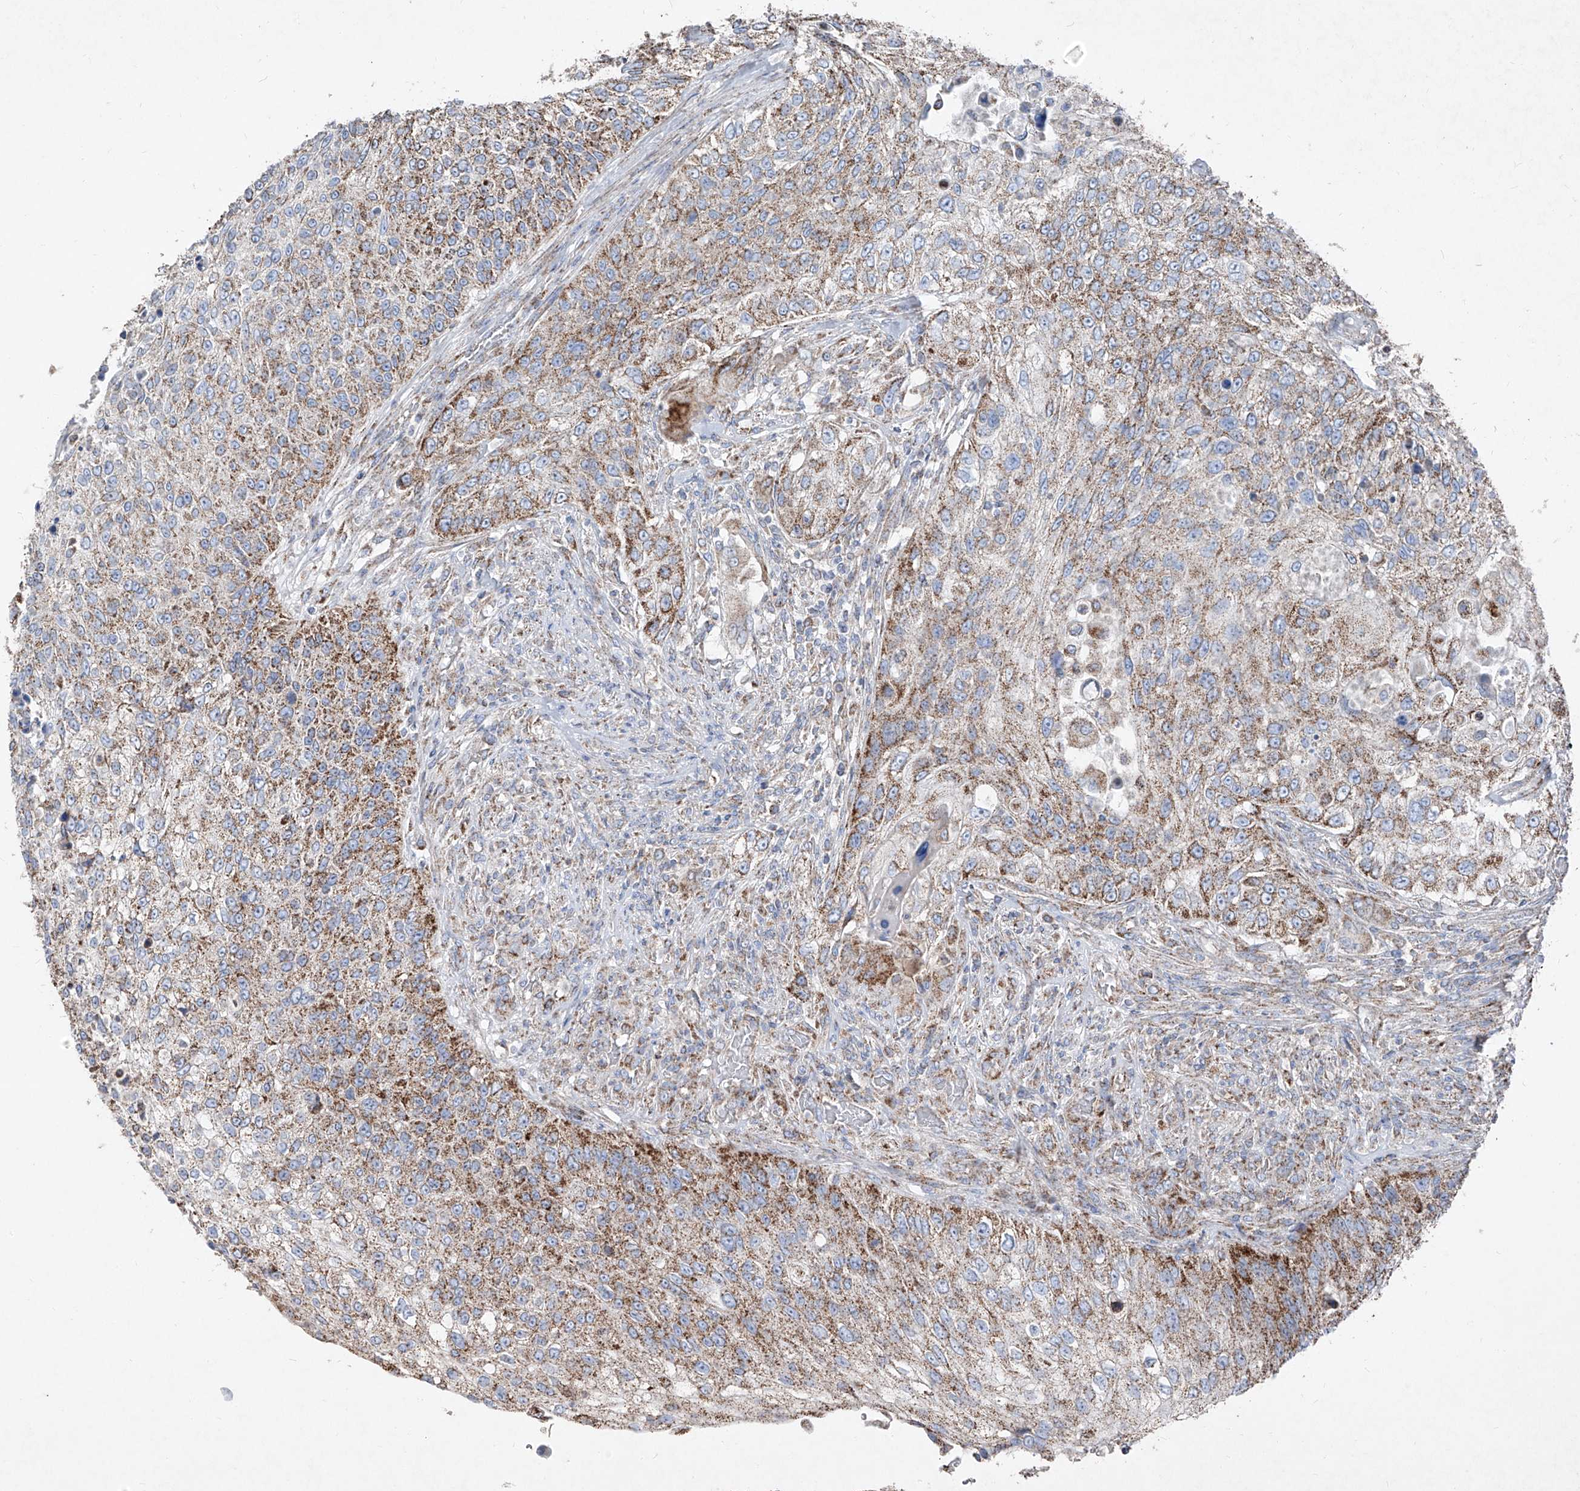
{"staining": {"intensity": "moderate", "quantity": ">75%", "location": "cytoplasmic/membranous"}, "tissue": "urothelial cancer", "cell_type": "Tumor cells", "image_type": "cancer", "snomed": [{"axis": "morphology", "description": "Urothelial carcinoma, High grade"}, {"axis": "topography", "description": "Urinary bladder"}], "caption": "Brown immunohistochemical staining in high-grade urothelial carcinoma displays moderate cytoplasmic/membranous positivity in approximately >75% of tumor cells. Nuclei are stained in blue.", "gene": "ABCD3", "patient": {"sex": "female", "age": 60}}